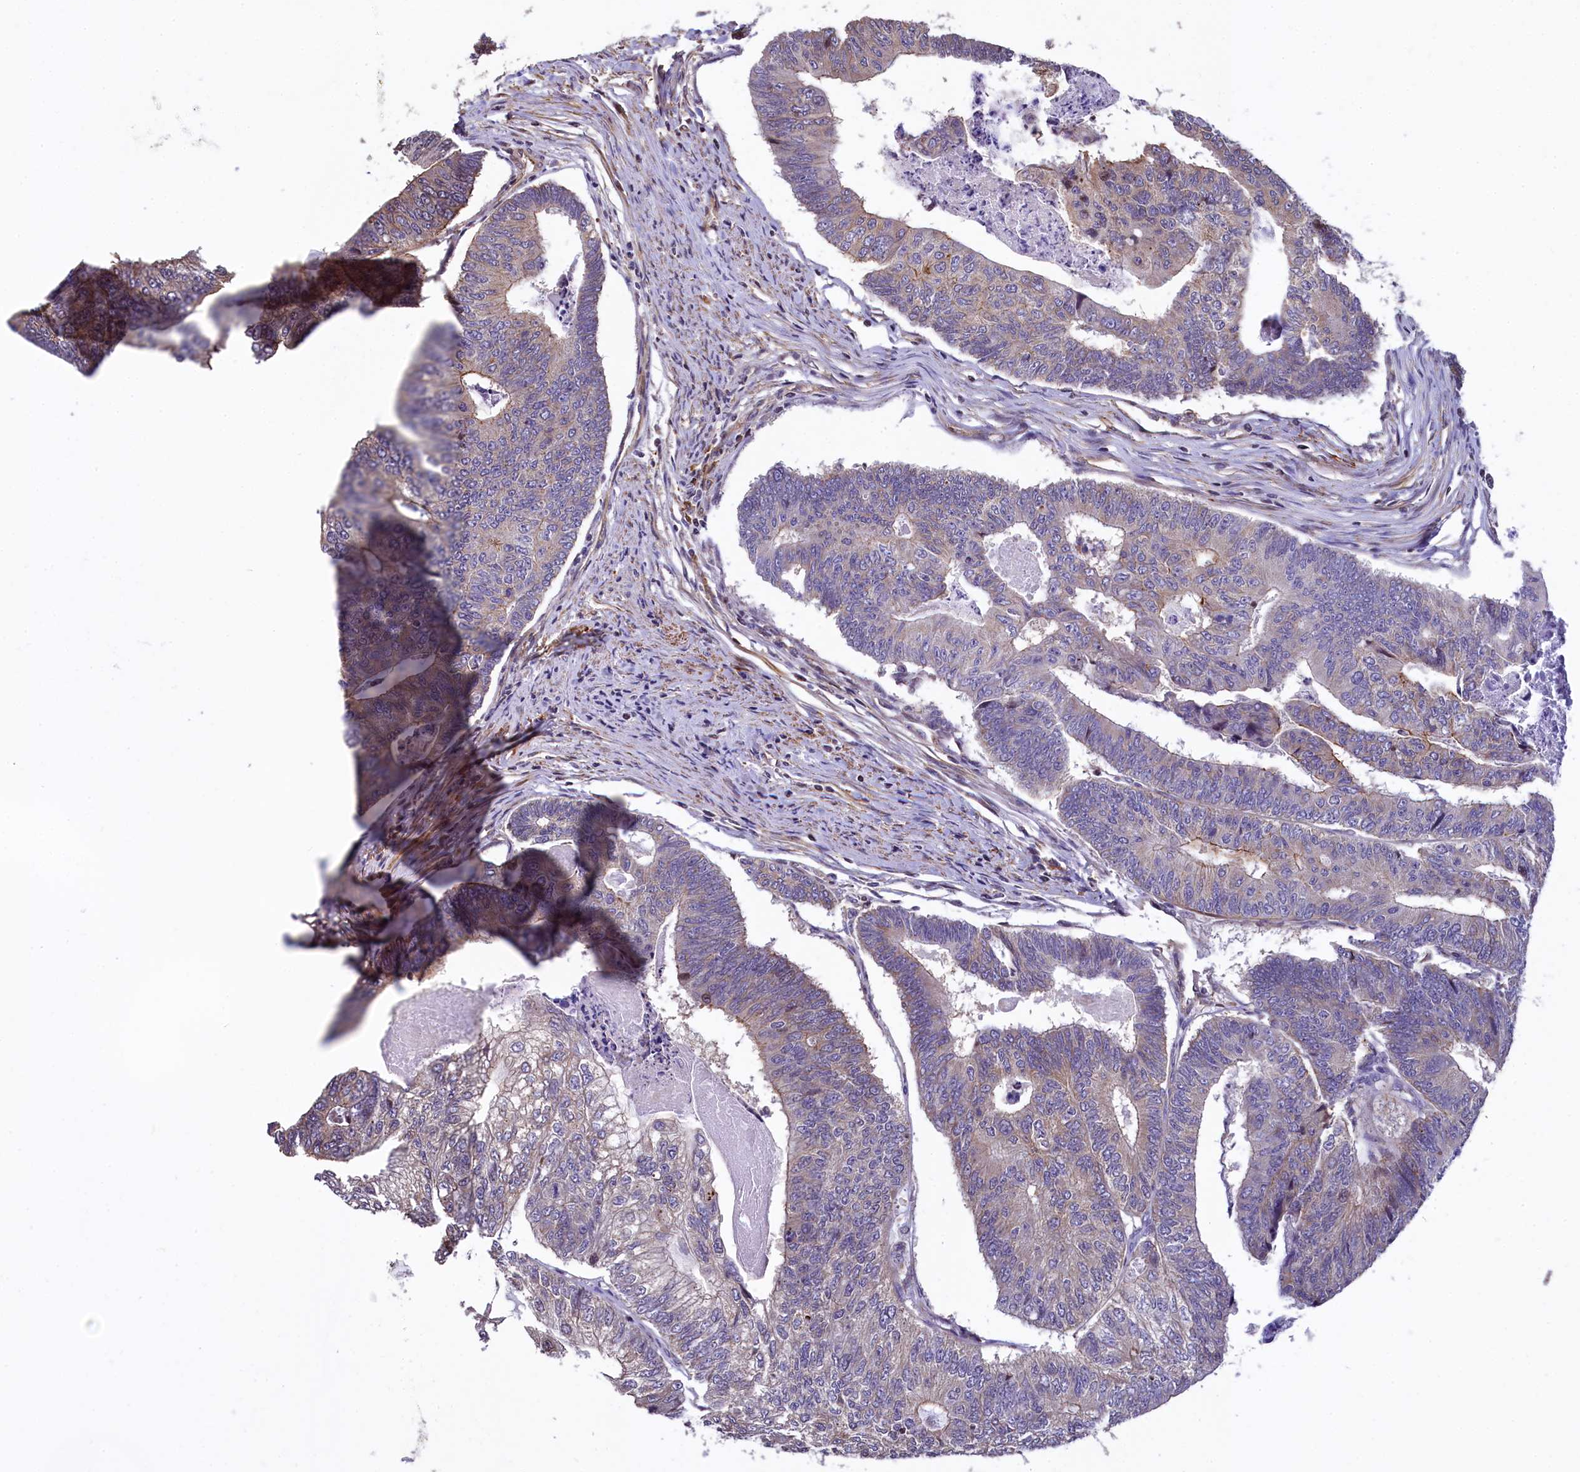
{"staining": {"intensity": "weak", "quantity": "25%-75%", "location": "cytoplasmic/membranous"}, "tissue": "colorectal cancer", "cell_type": "Tumor cells", "image_type": "cancer", "snomed": [{"axis": "morphology", "description": "Adenocarcinoma, NOS"}, {"axis": "topography", "description": "Colon"}], "caption": "A low amount of weak cytoplasmic/membranous staining is identified in approximately 25%-75% of tumor cells in colorectal adenocarcinoma tissue. (DAB = brown stain, brightfield microscopy at high magnification).", "gene": "ZNF2", "patient": {"sex": "female", "age": 67}}